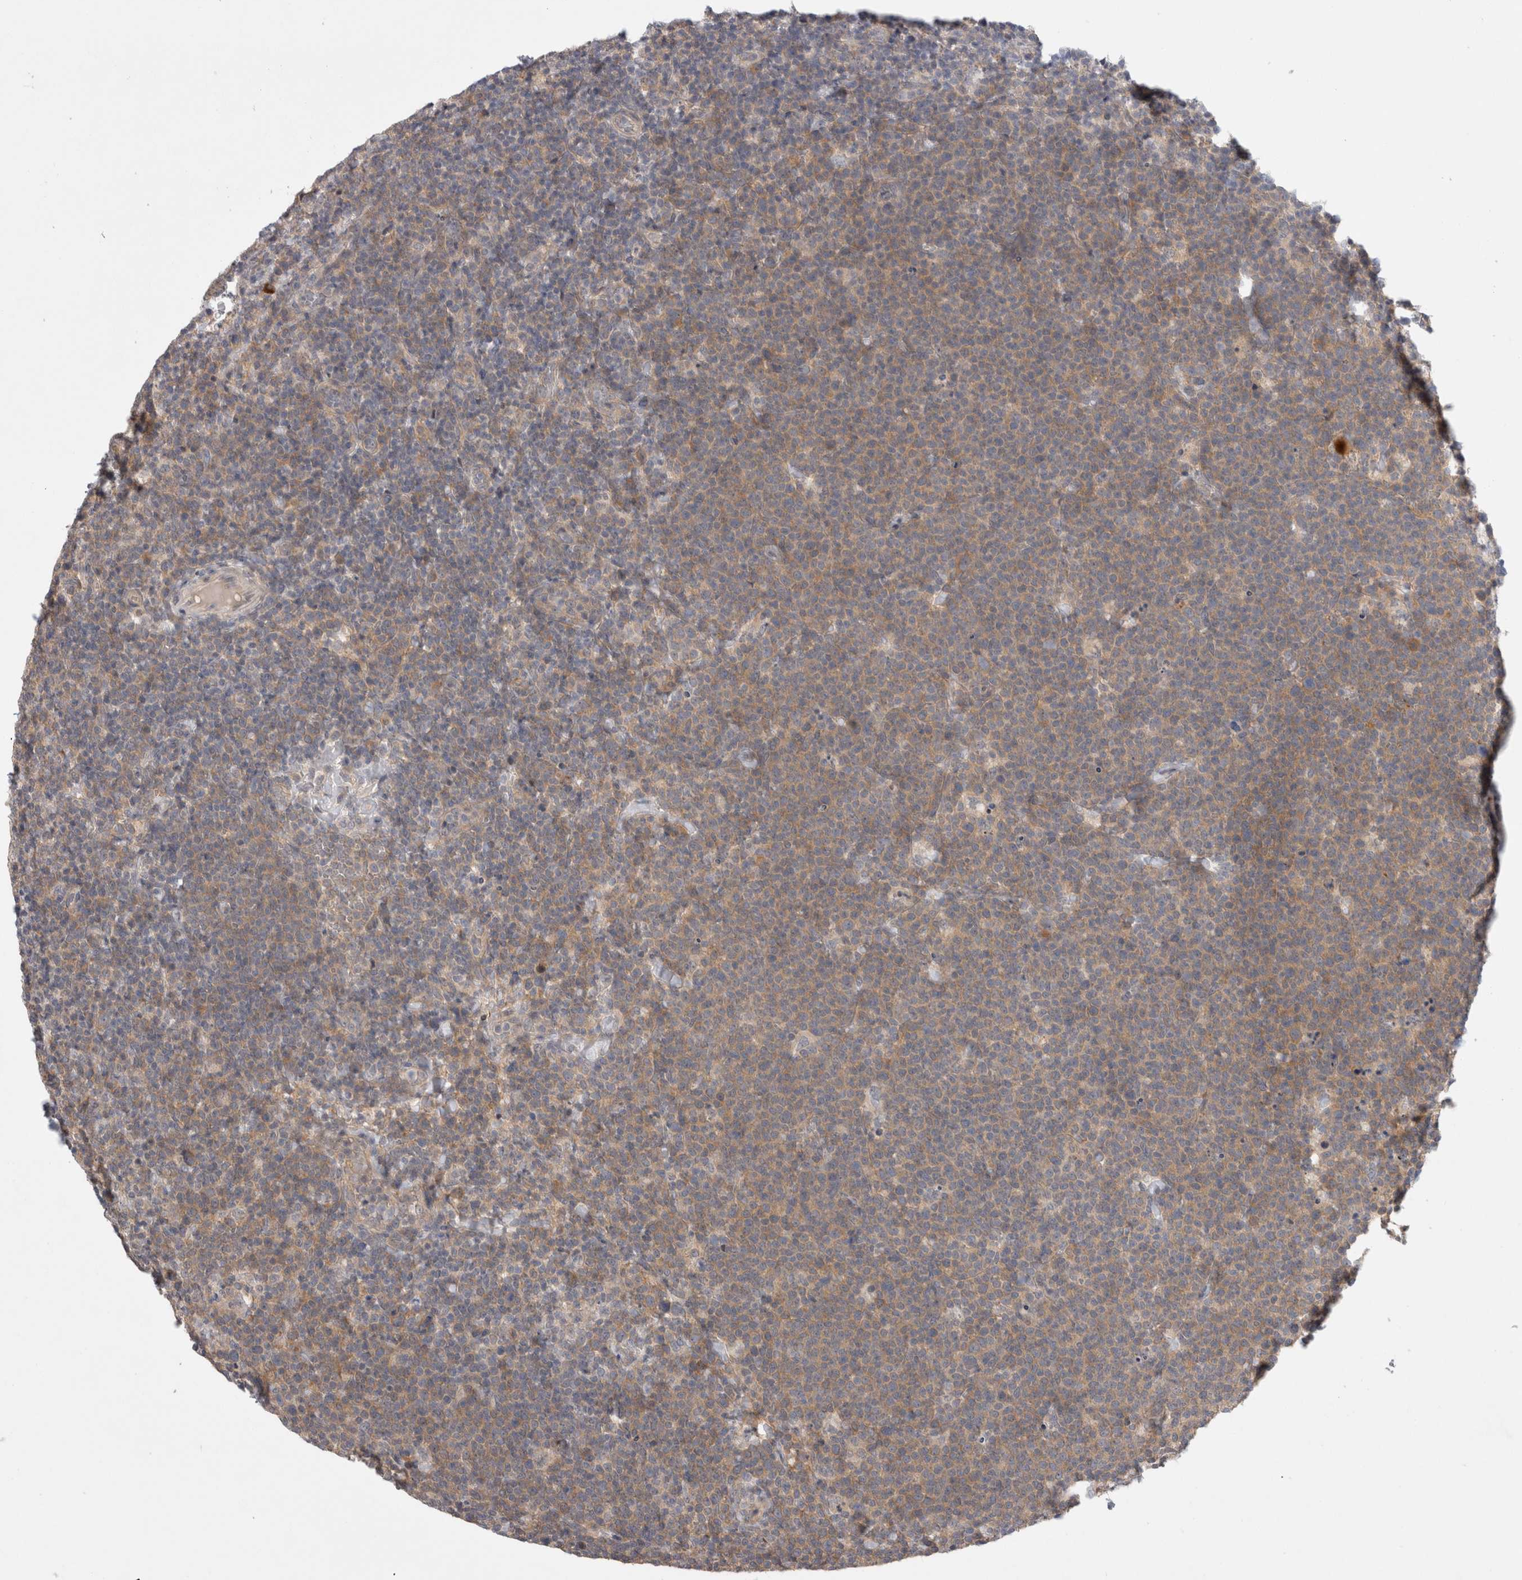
{"staining": {"intensity": "moderate", "quantity": ">75%", "location": "cytoplasmic/membranous"}, "tissue": "lymphoma", "cell_type": "Tumor cells", "image_type": "cancer", "snomed": [{"axis": "morphology", "description": "Malignant lymphoma, non-Hodgkin's type, High grade"}, {"axis": "topography", "description": "Lymph node"}], "caption": "Protein expression analysis of human malignant lymphoma, non-Hodgkin's type (high-grade) reveals moderate cytoplasmic/membranous positivity in about >75% of tumor cells.", "gene": "CERS3", "patient": {"sex": "male", "age": 61}}